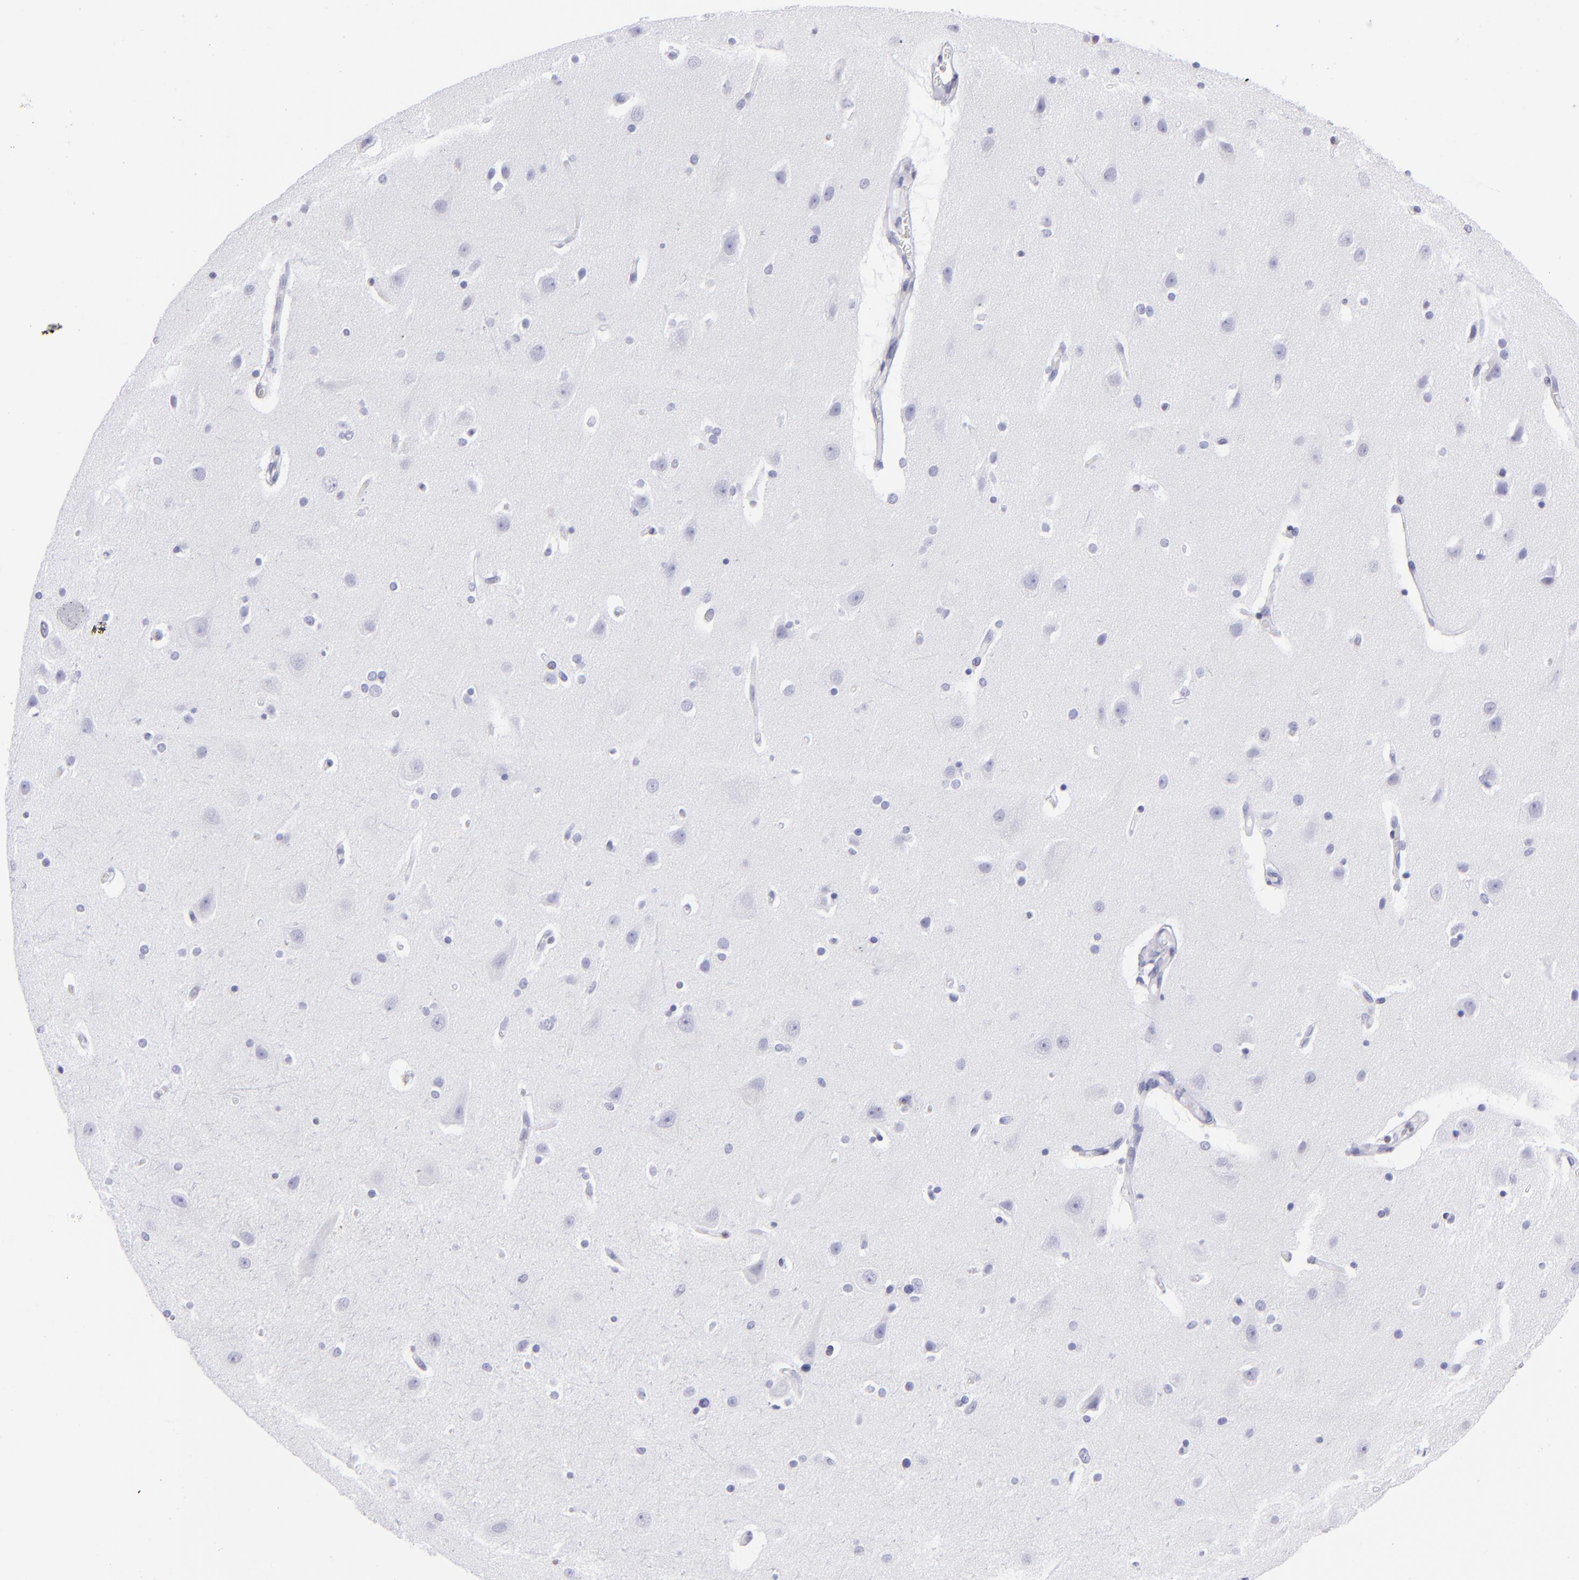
{"staining": {"intensity": "negative", "quantity": "none", "location": "none"}, "tissue": "caudate", "cell_type": "Glial cells", "image_type": "normal", "snomed": [{"axis": "morphology", "description": "Normal tissue, NOS"}, {"axis": "topography", "description": "Lateral ventricle wall"}], "caption": "IHC image of benign human caudate stained for a protein (brown), which reveals no positivity in glial cells. (DAB IHC, high magnification).", "gene": "ETS1", "patient": {"sex": "female", "age": 54}}